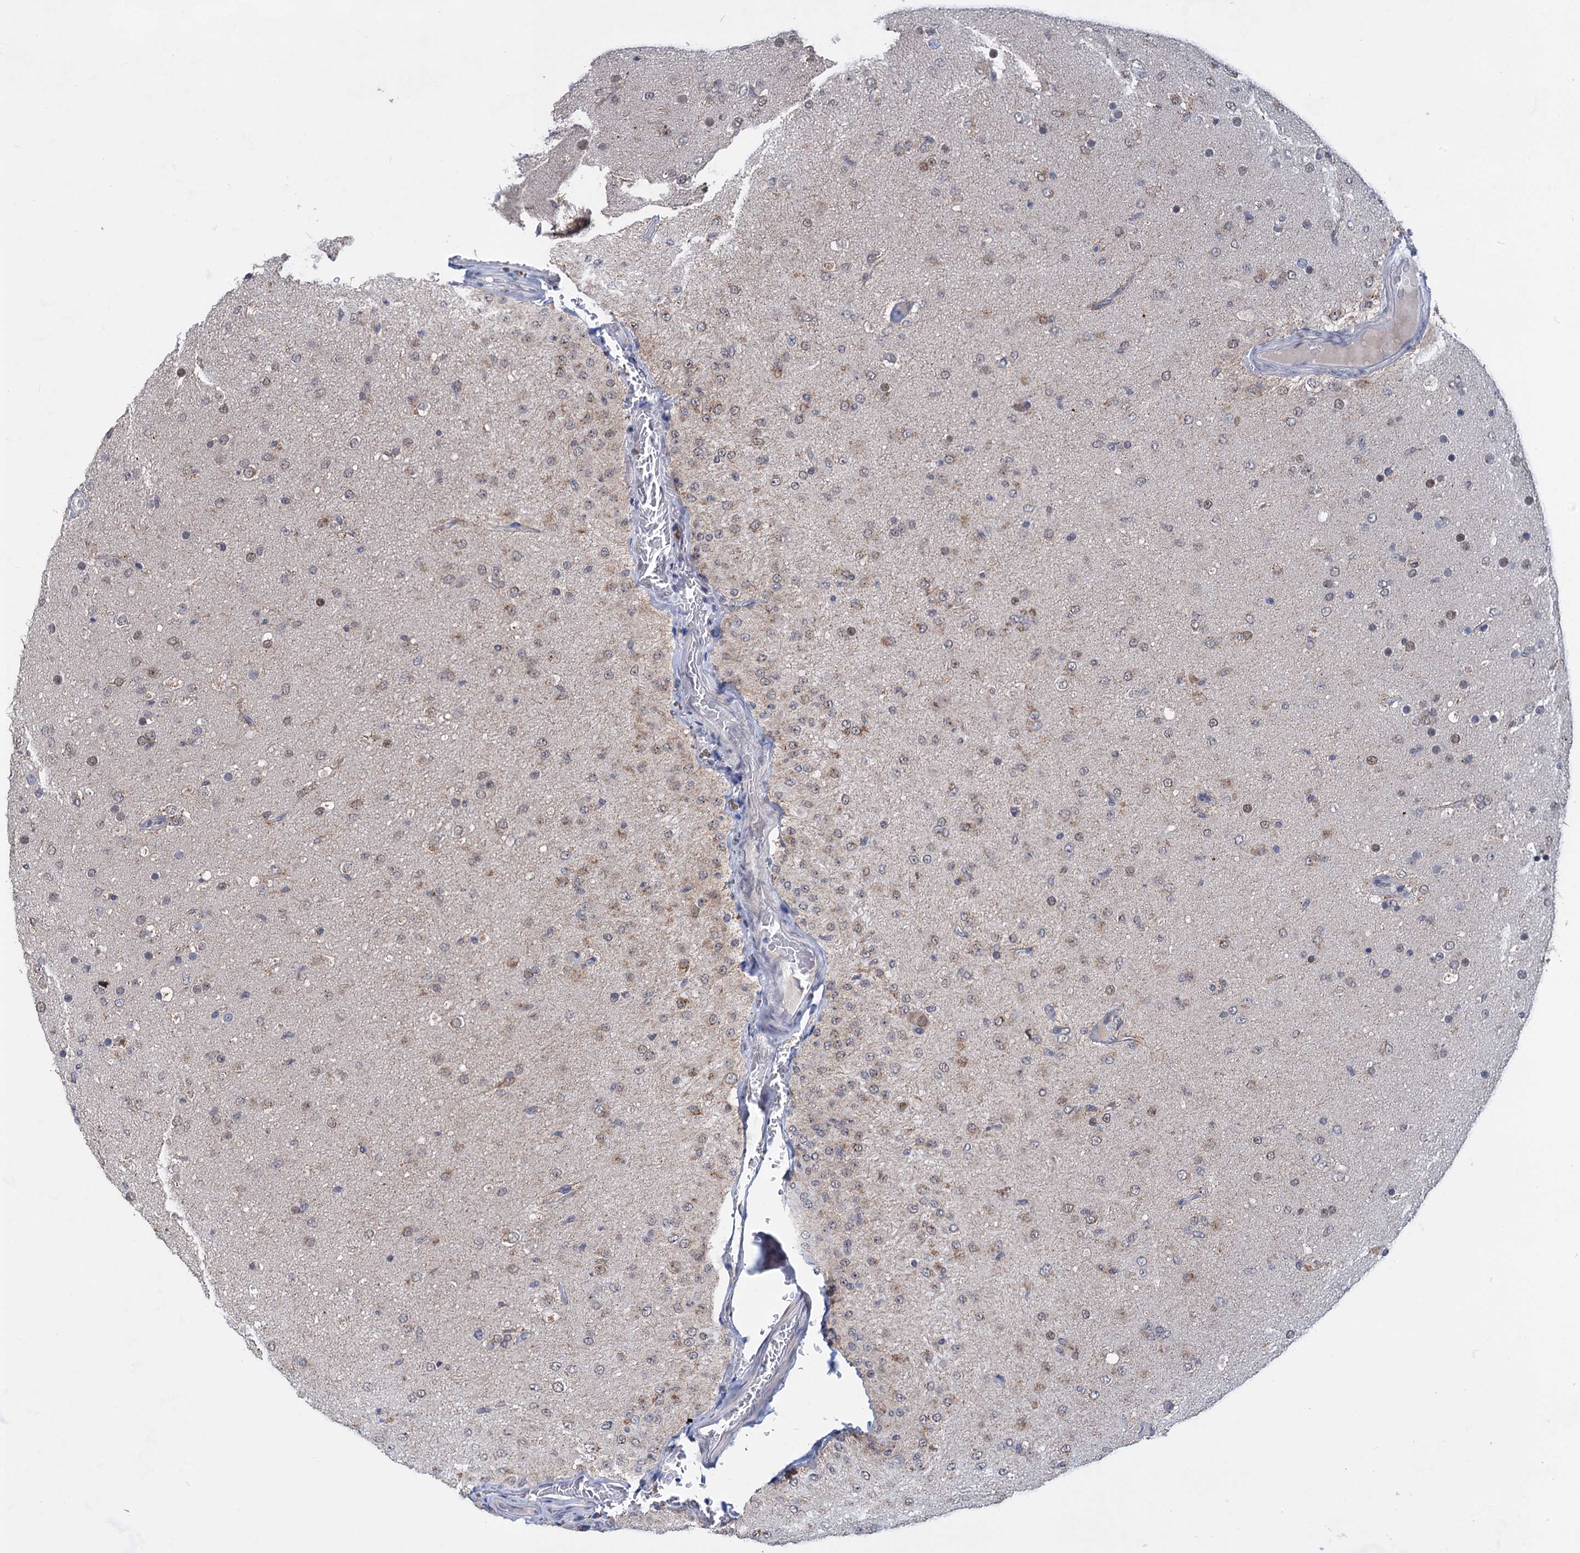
{"staining": {"intensity": "moderate", "quantity": "25%-75%", "location": "cytoplasmic/membranous"}, "tissue": "glioma", "cell_type": "Tumor cells", "image_type": "cancer", "snomed": [{"axis": "morphology", "description": "Glioma, malignant, Low grade"}, {"axis": "topography", "description": "Brain"}], "caption": "Protein staining reveals moderate cytoplasmic/membranous positivity in about 25%-75% of tumor cells in malignant glioma (low-grade).", "gene": "TTC17", "patient": {"sex": "male", "age": 65}}